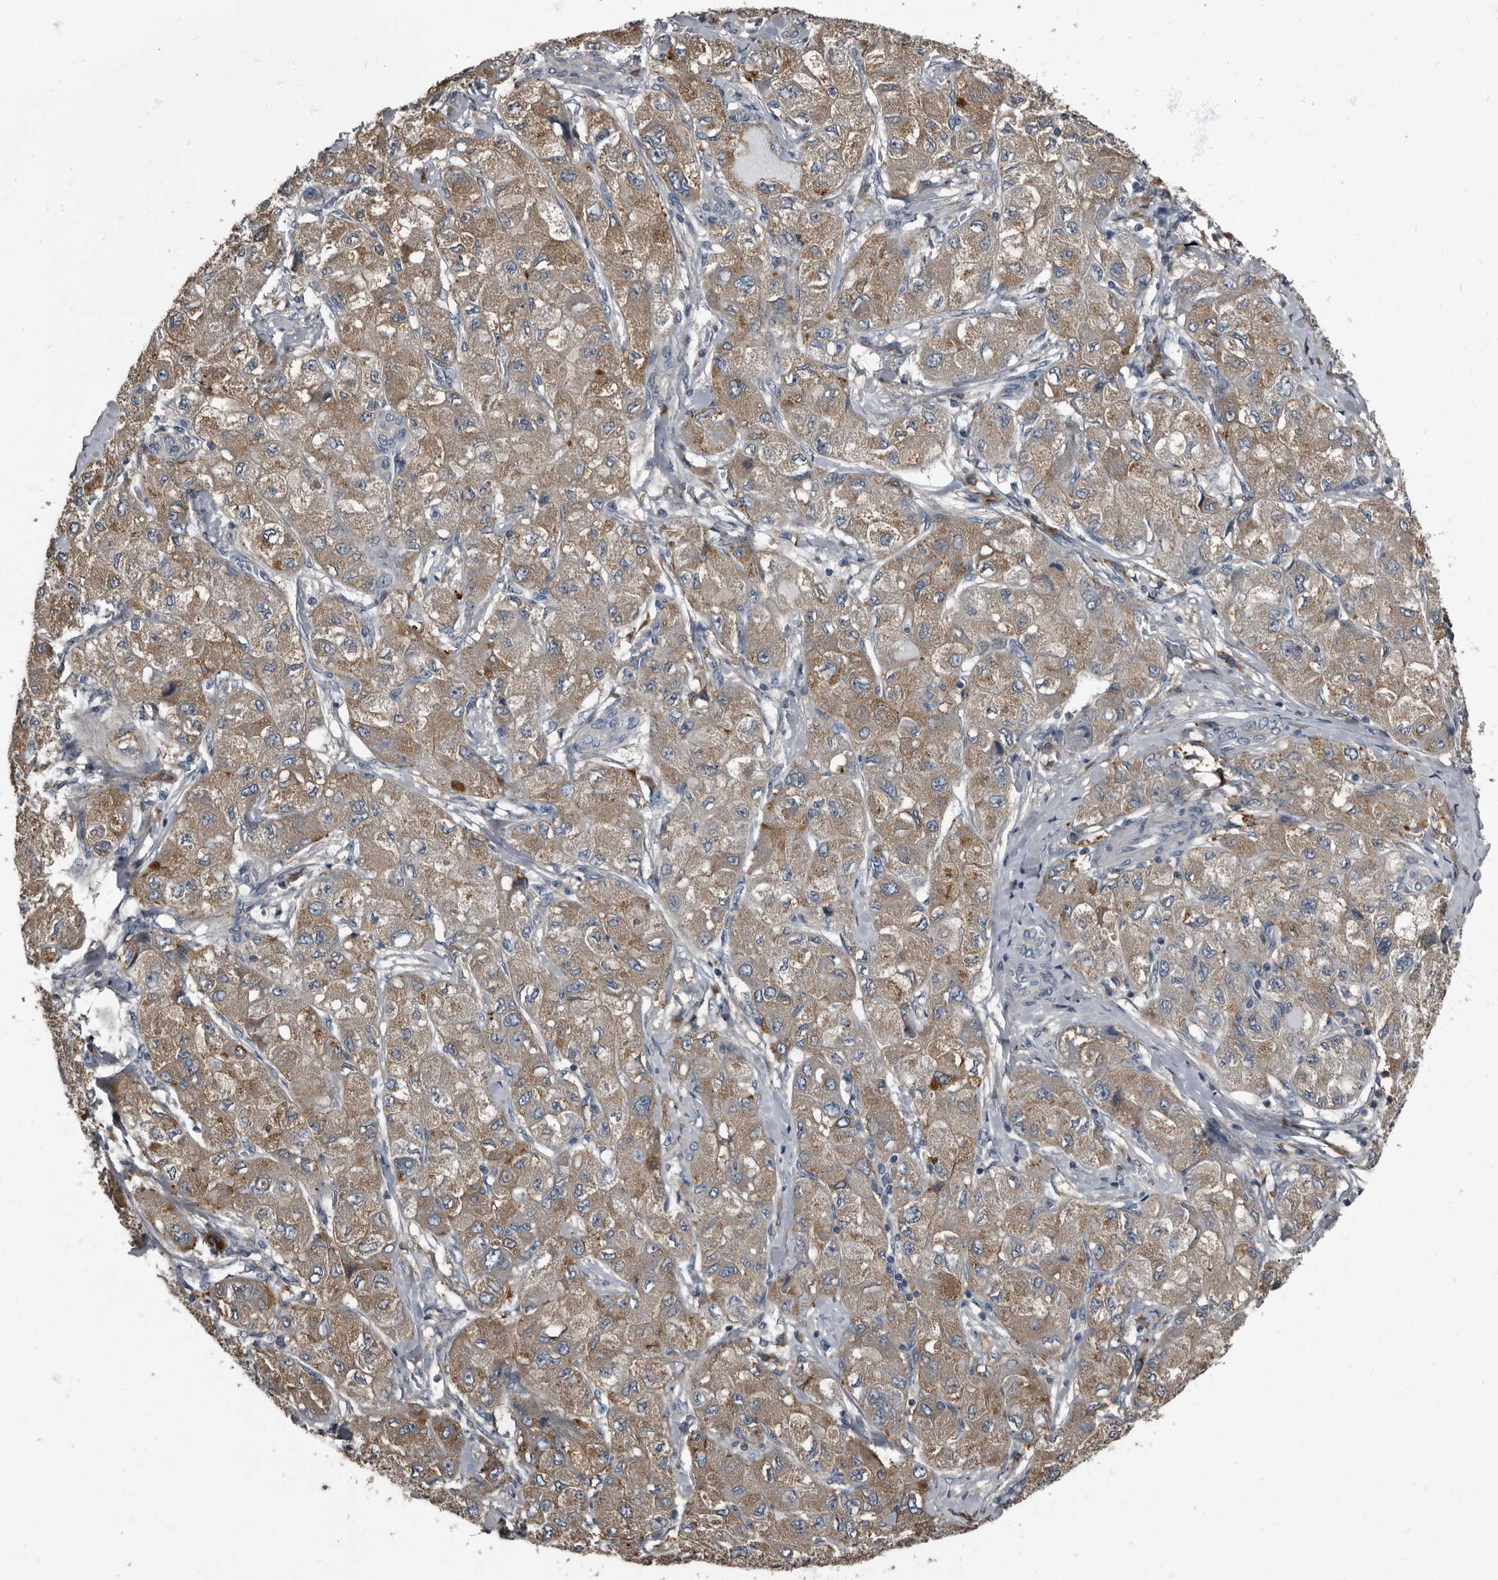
{"staining": {"intensity": "moderate", "quantity": ">75%", "location": "cytoplasmic/membranous"}, "tissue": "liver cancer", "cell_type": "Tumor cells", "image_type": "cancer", "snomed": [{"axis": "morphology", "description": "Carcinoma, Hepatocellular, NOS"}, {"axis": "topography", "description": "Liver"}], "caption": "DAB immunohistochemical staining of human liver cancer (hepatocellular carcinoma) demonstrates moderate cytoplasmic/membranous protein staining in about >75% of tumor cells.", "gene": "TPD52L1", "patient": {"sex": "male", "age": 80}}